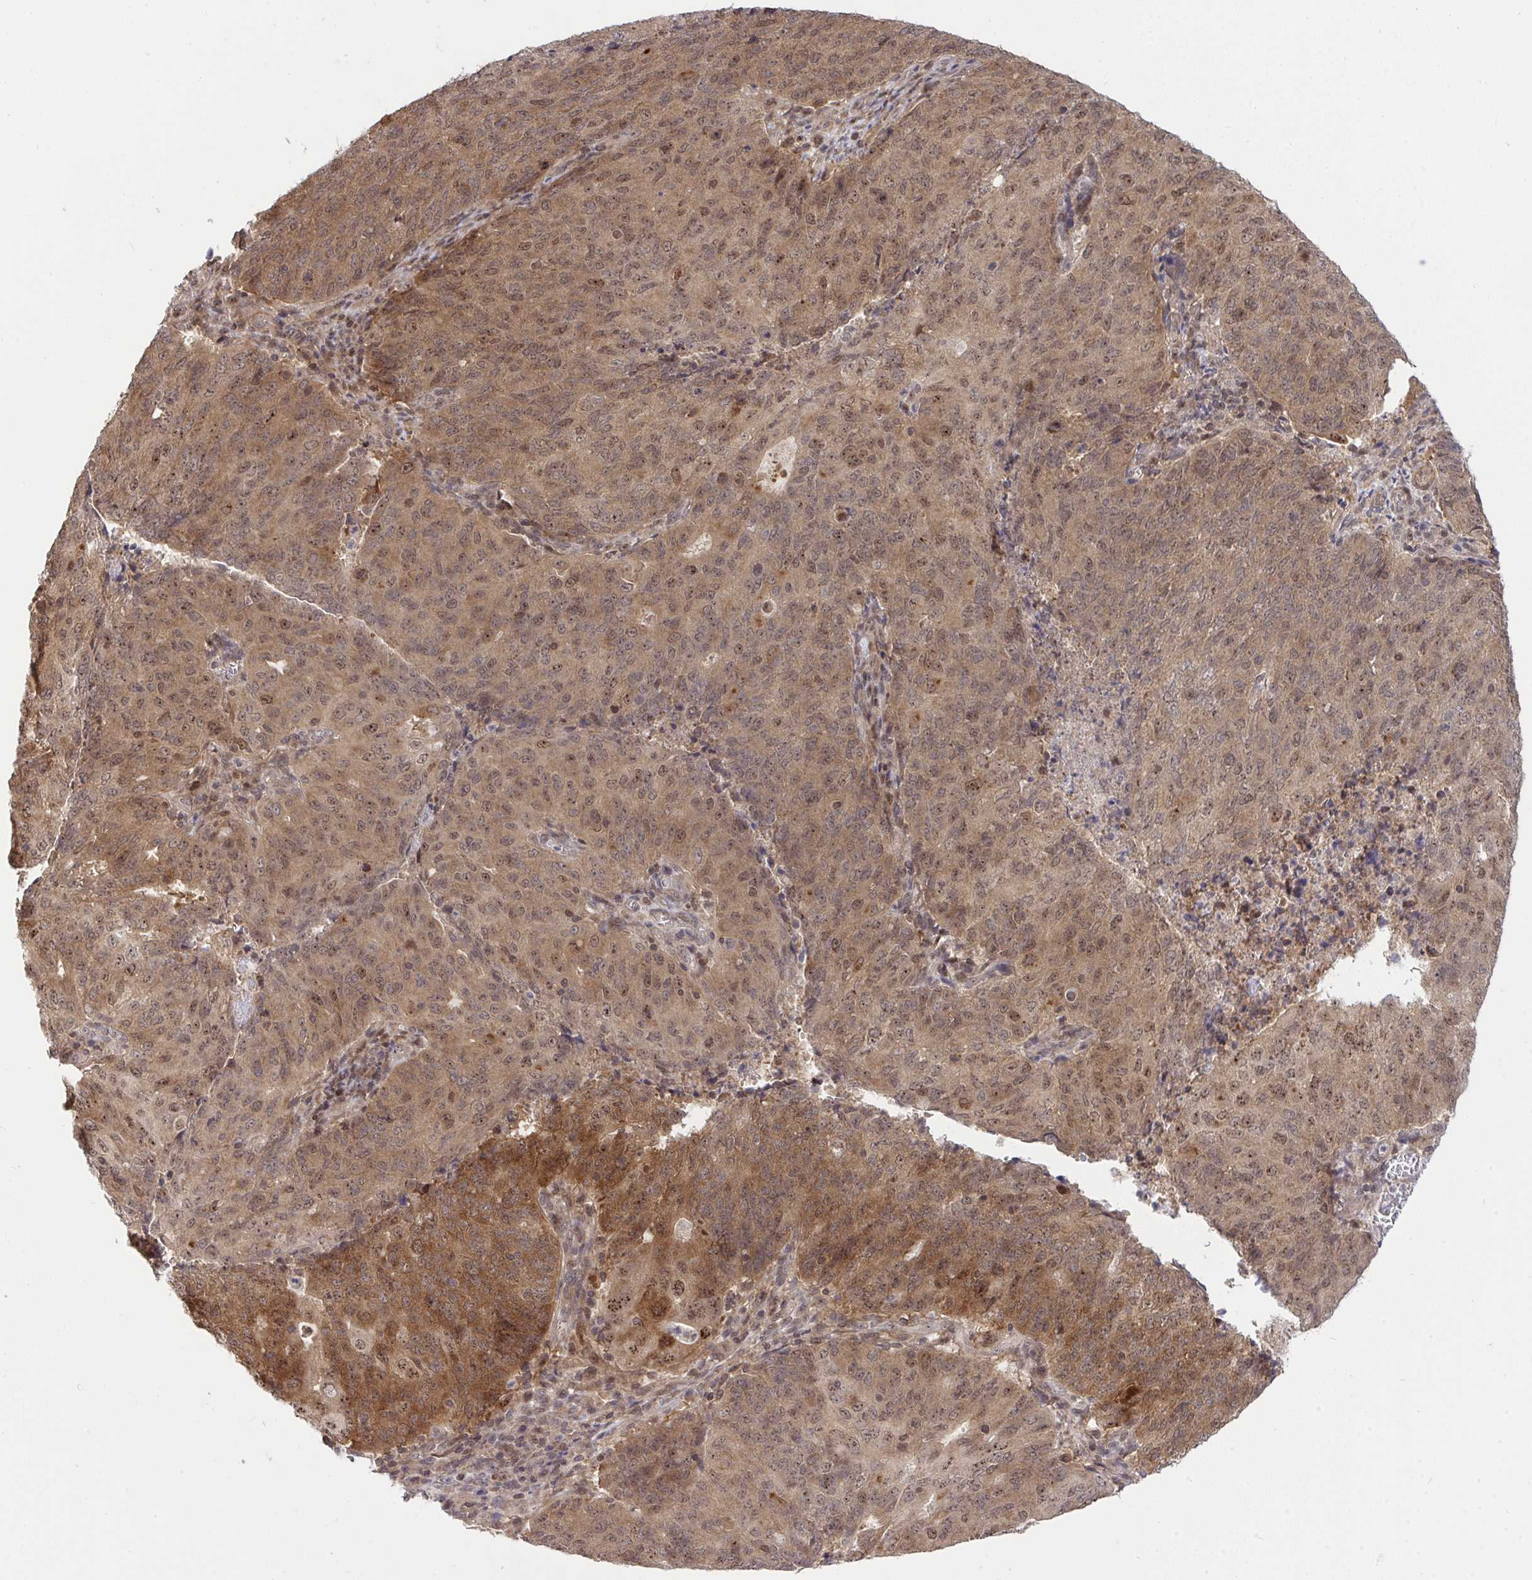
{"staining": {"intensity": "moderate", "quantity": ">75%", "location": "cytoplasmic/membranous"}, "tissue": "endometrial cancer", "cell_type": "Tumor cells", "image_type": "cancer", "snomed": [{"axis": "morphology", "description": "Adenocarcinoma, NOS"}, {"axis": "topography", "description": "Endometrium"}], "caption": "The immunohistochemical stain labels moderate cytoplasmic/membranous positivity in tumor cells of adenocarcinoma (endometrial) tissue. The protein of interest is shown in brown color, while the nuclei are stained blue.", "gene": "ERI1", "patient": {"sex": "female", "age": 82}}